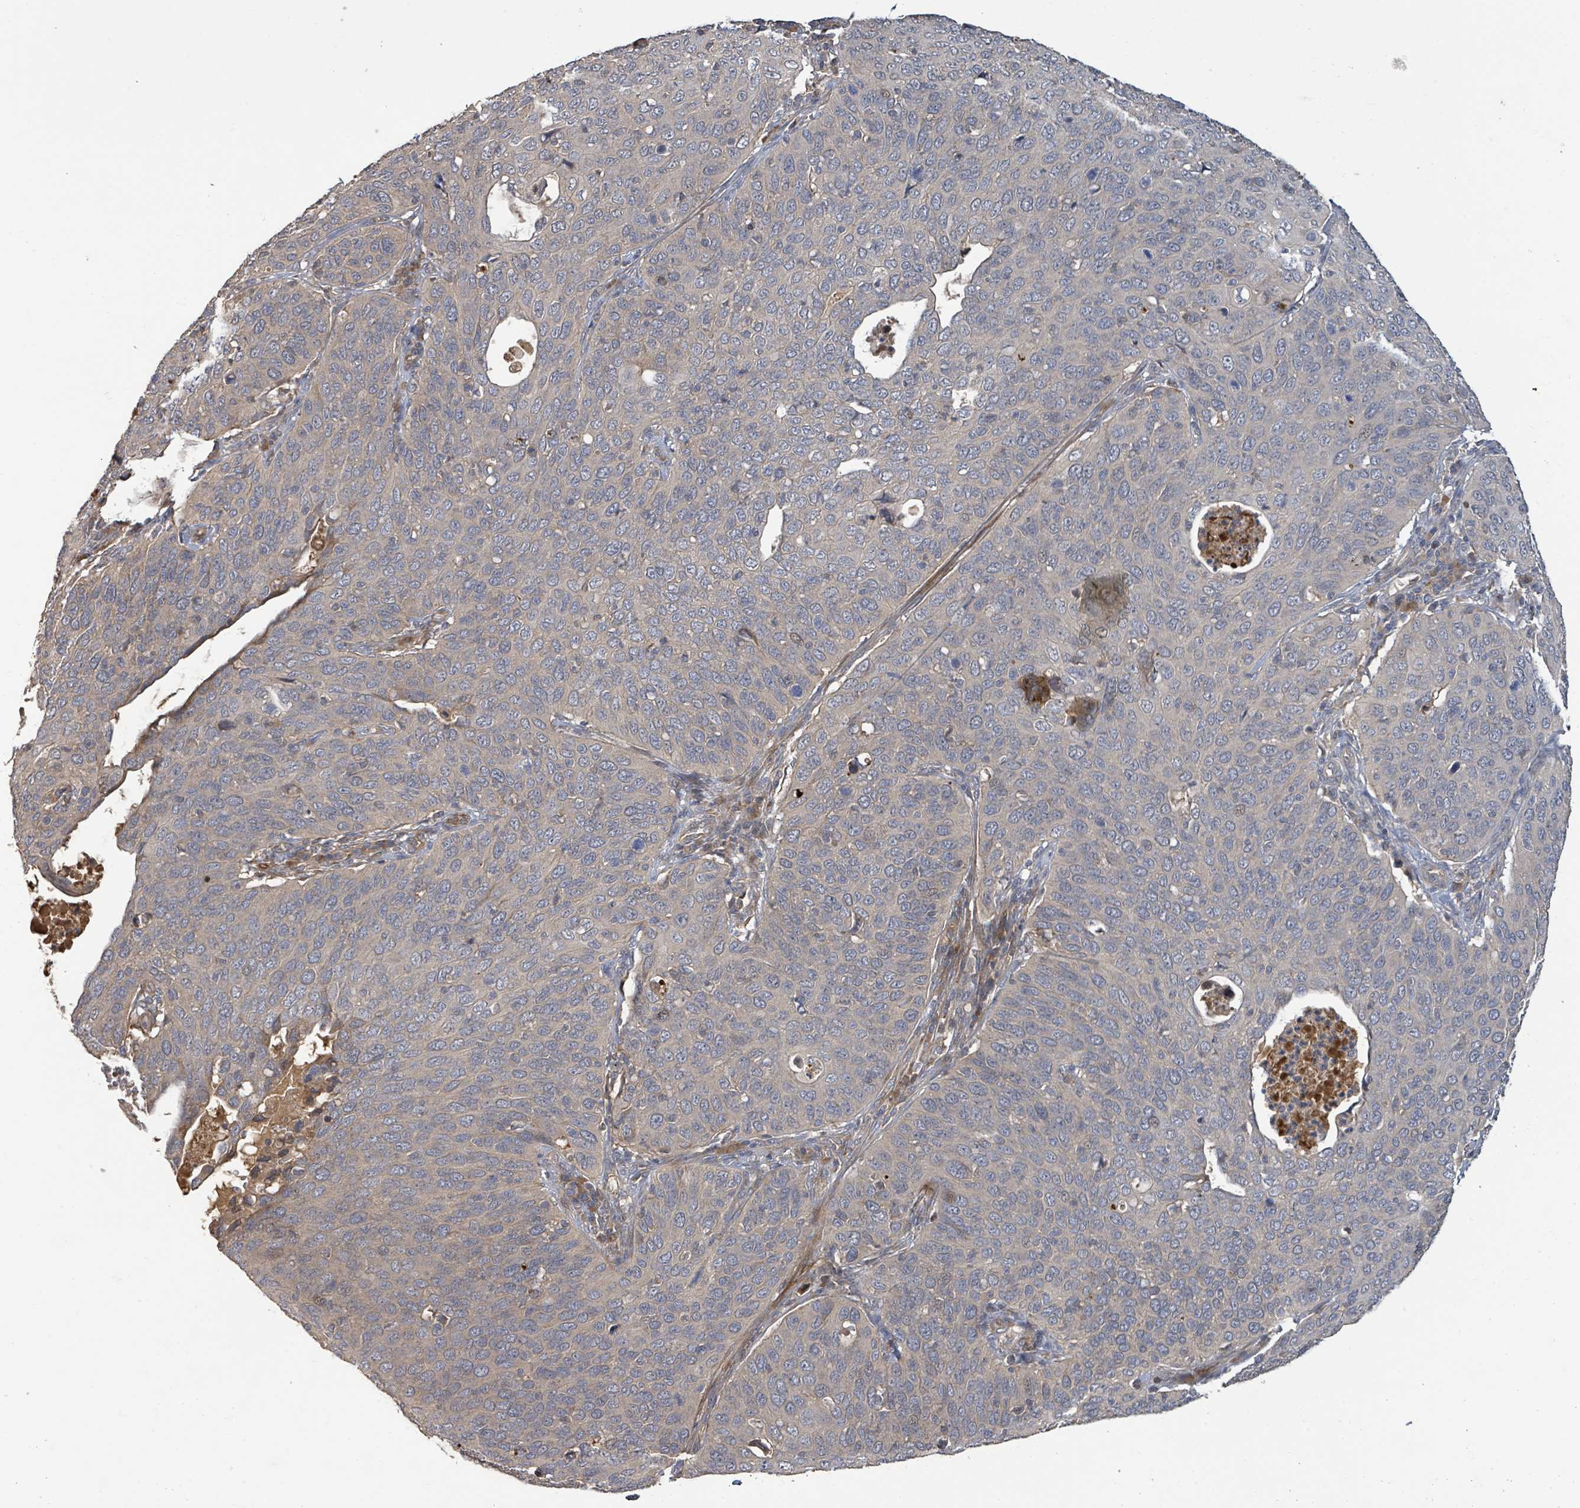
{"staining": {"intensity": "negative", "quantity": "none", "location": "none"}, "tissue": "cervical cancer", "cell_type": "Tumor cells", "image_type": "cancer", "snomed": [{"axis": "morphology", "description": "Squamous cell carcinoma, NOS"}, {"axis": "topography", "description": "Cervix"}], "caption": "Immunohistochemistry (IHC) of squamous cell carcinoma (cervical) demonstrates no expression in tumor cells.", "gene": "STARD4", "patient": {"sex": "female", "age": 36}}